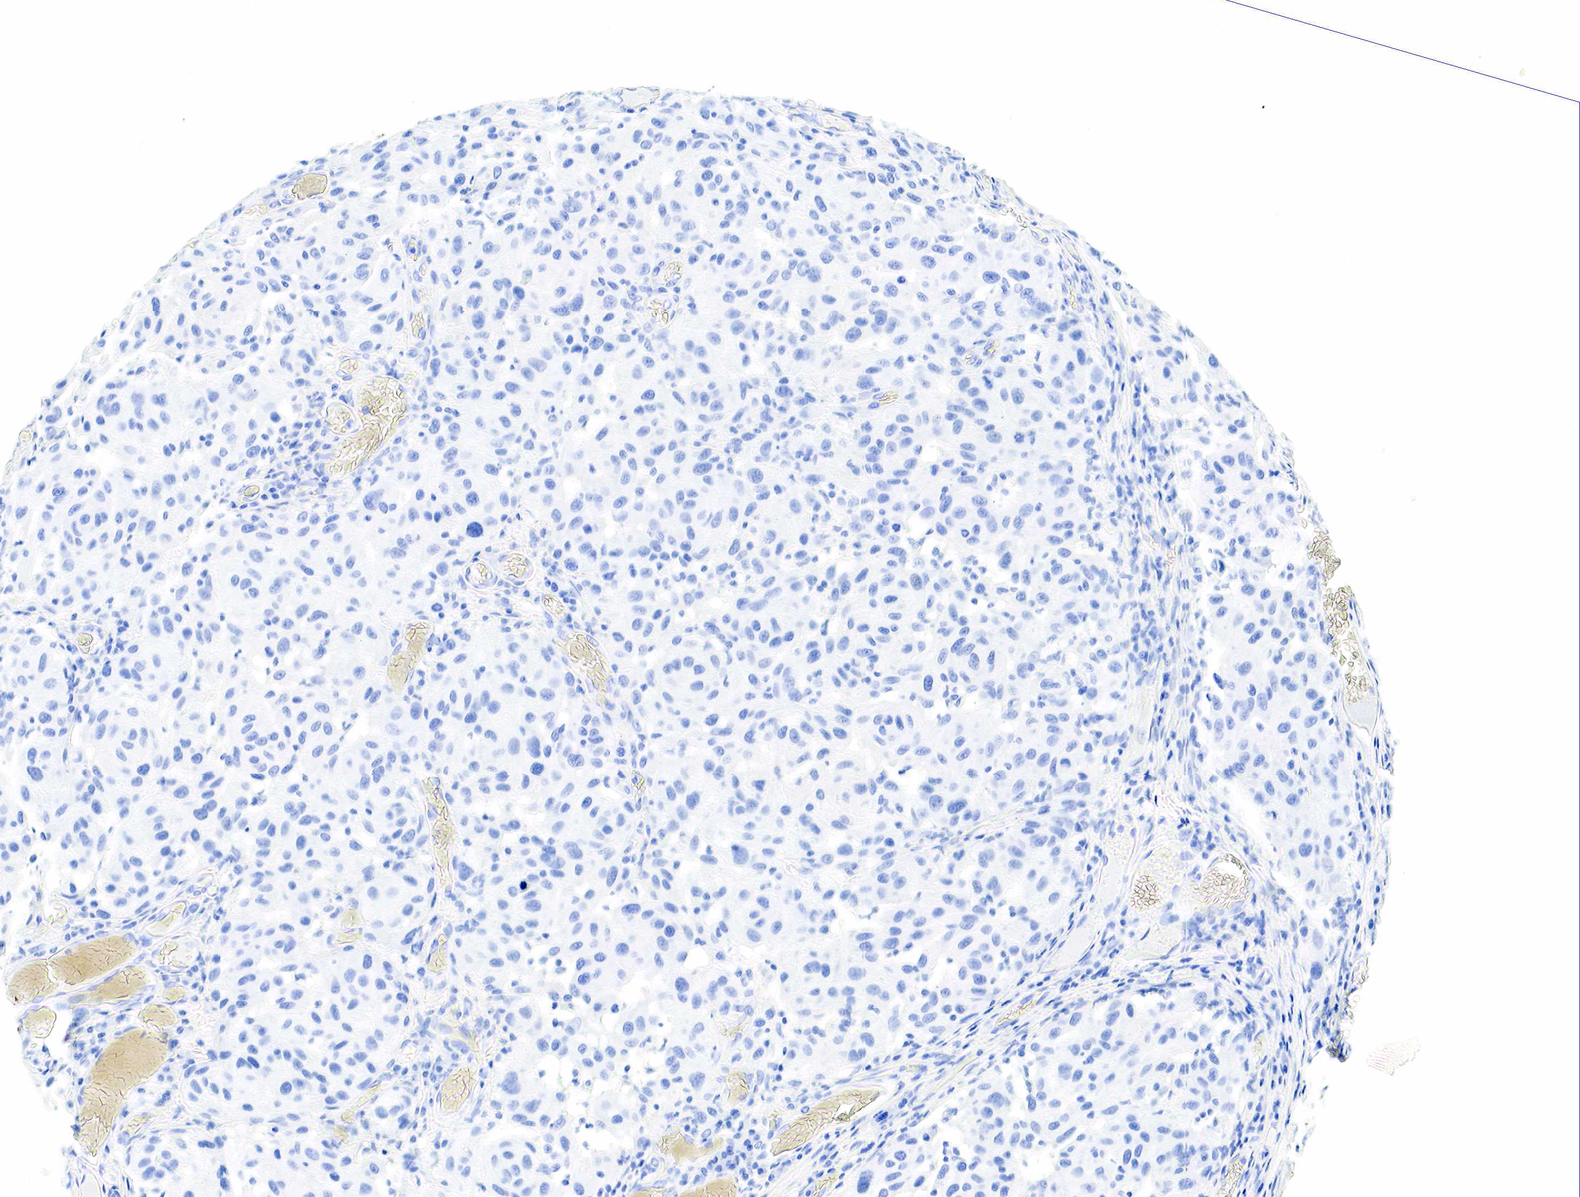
{"staining": {"intensity": "negative", "quantity": "none", "location": "none"}, "tissue": "melanoma", "cell_type": "Tumor cells", "image_type": "cancer", "snomed": [{"axis": "morphology", "description": "Malignant melanoma, NOS"}, {"axis": "topography", "description": "Skin"}], "caption": "An image of human malignant melanoma is negative for staining in tumor cells.", "gene": "KRT7", "patient": {"sex": "female", "age": 77}}